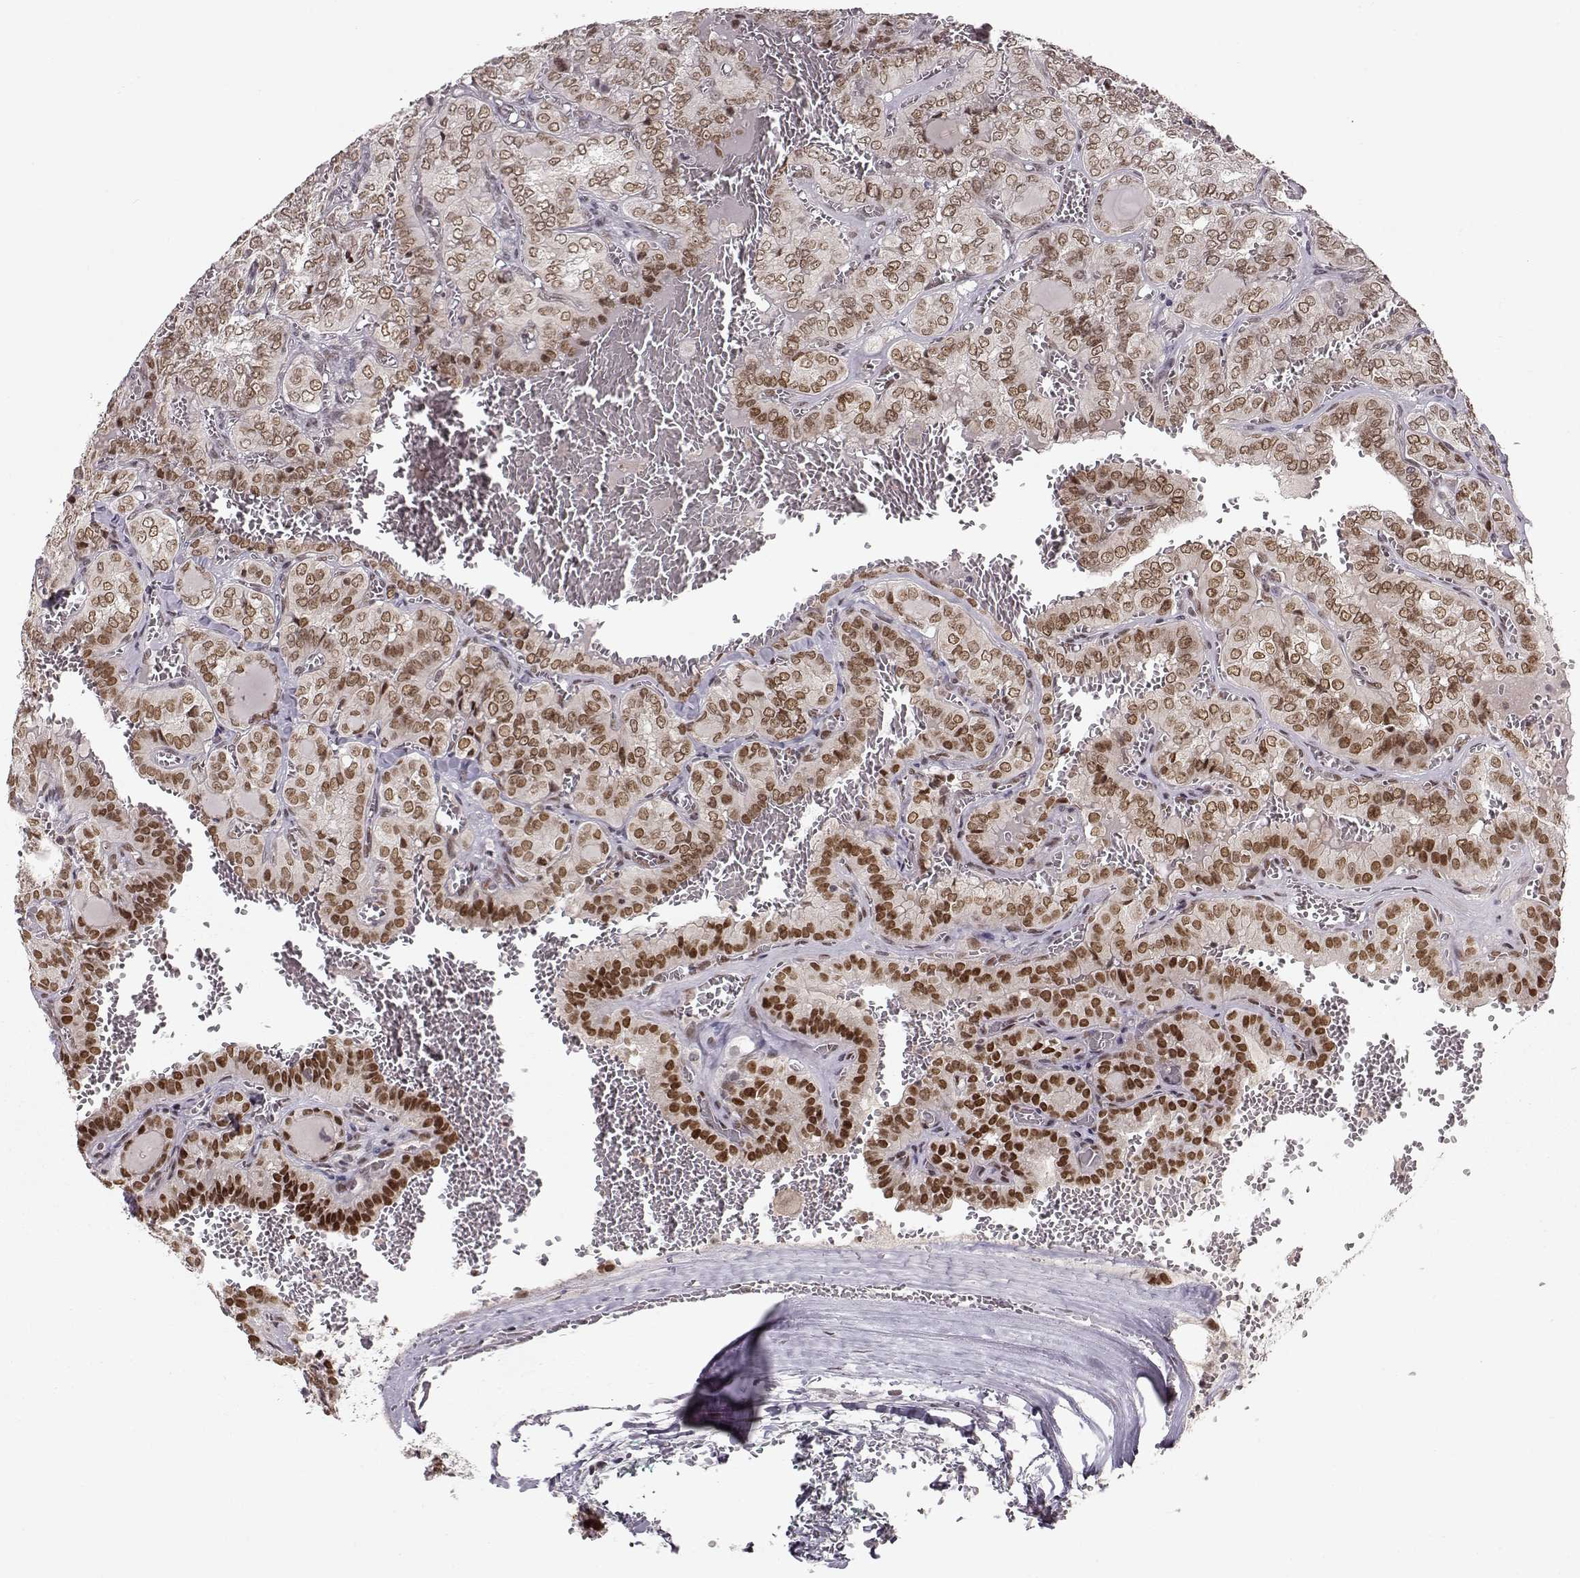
{"staining": {"intensity": "moderate", "quantity": ">75%", "location": "nuclear"}, "tissue": "thyroid cancer", "cell_type": "Tumor cells", "image_type": "cancer", "snomed": [{"axis": "morphology", "description": "Papillary adenocarcinoma, NOS"}, {"axis": "topography", "description": "Thyroid gland"}], "caption": "There is medium levels of moderate nuclear expression in tumor cells of papillary adenocarcinoma (thyroid), as demonstrated by immunohistochemical staining (brown color).", "gene": "RAI1", "patient": {"sex": "female", "age": 41}}